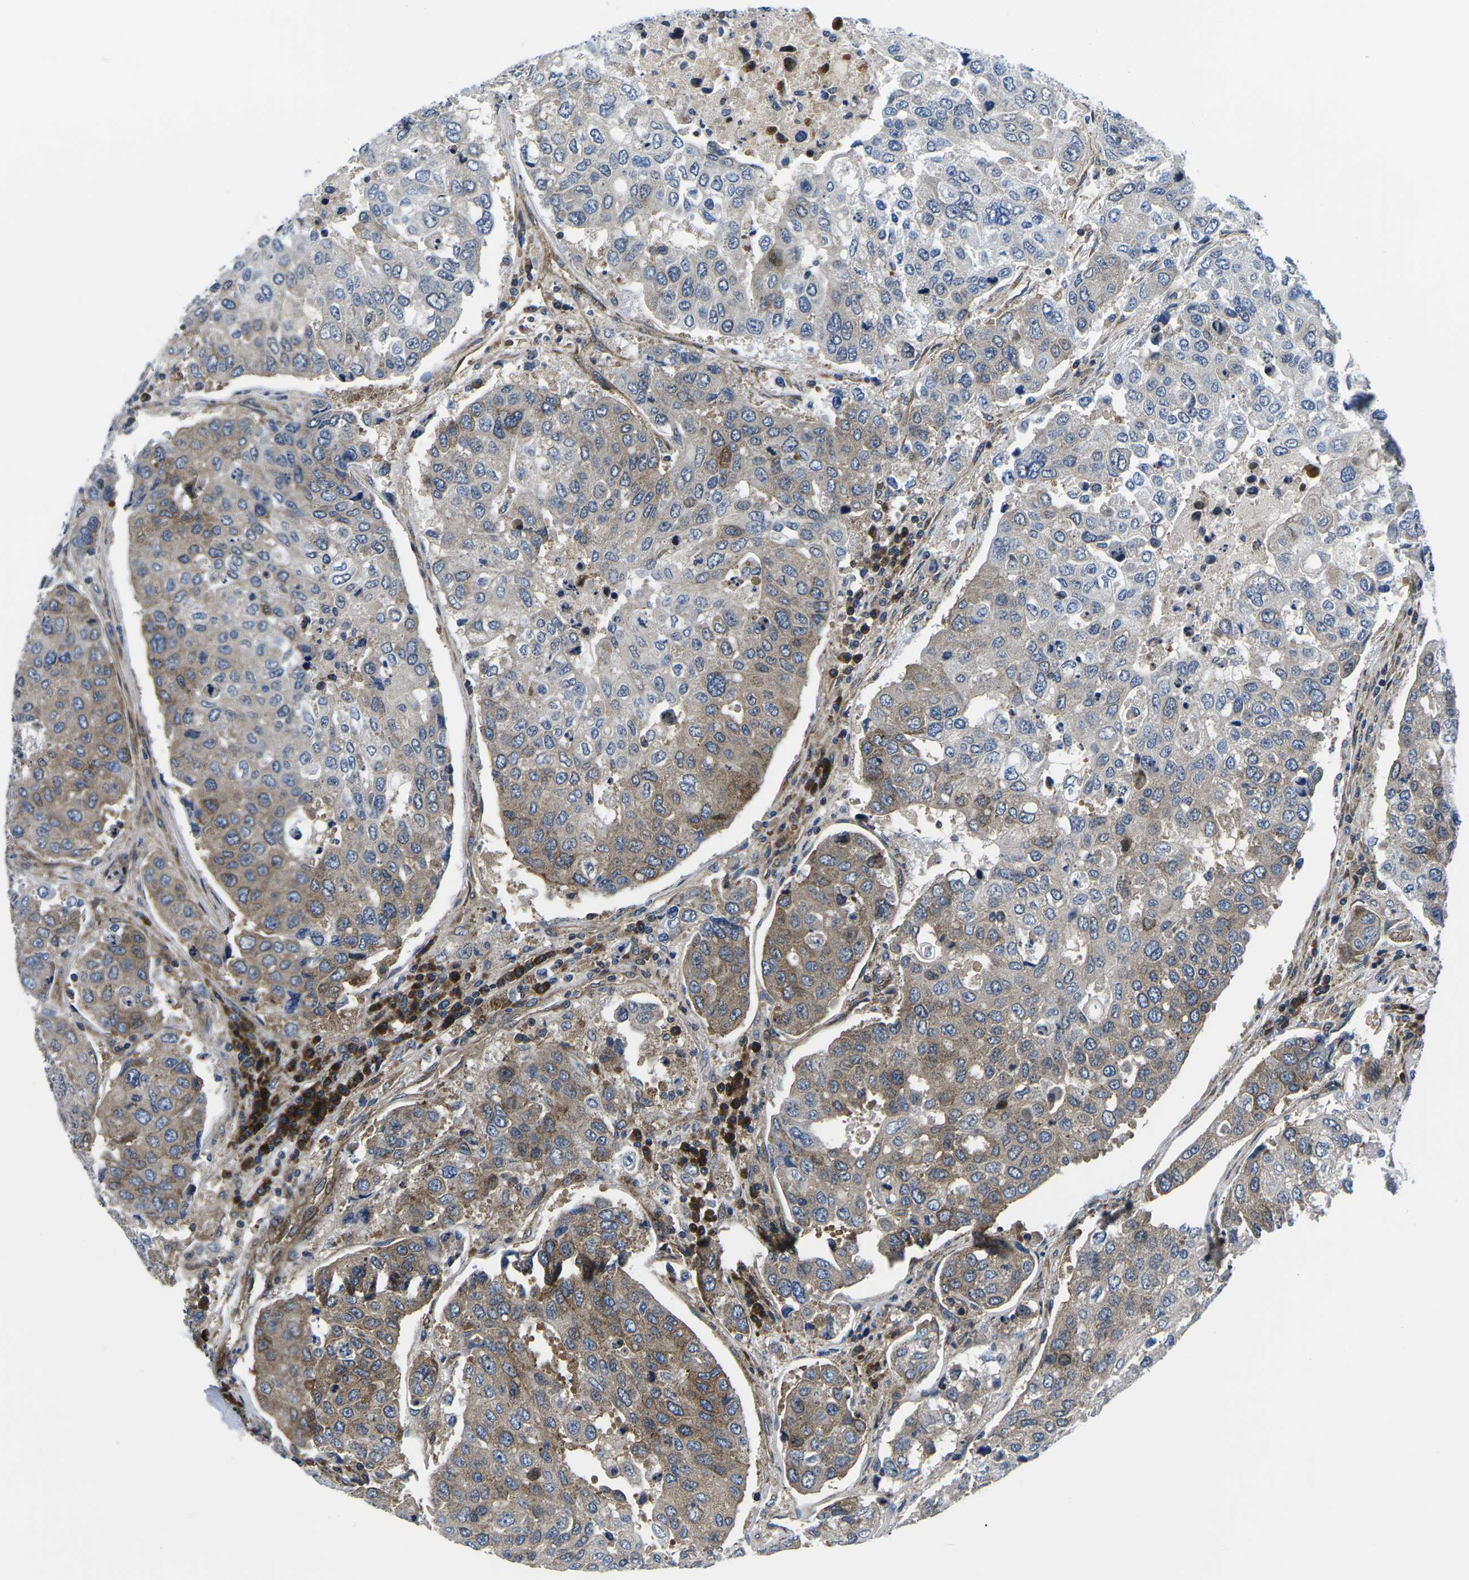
{"staining": {"intensity": "moderate", "quantity": "25%-75%", "location": "cytoplasmic/membranous"}, "tissue": "urothelial cancer", "cell_type": "Tumor cells", "image_type": "cancer", "snomed": [{"axis": "morphology", "description": "Urothelial carcinoma, High grade"}, {"axis": "topography", "description": "Lymph node"}, {"axis": "topography", "description": "Urinary bladder"}], "caption": "Moderate cytoplasmic/membranous protein positivity is present in approximately 25%-75% of tumor cells in urothelial cancer.", "gene": "EIF4E", "patient": {"sex": "male", "age": 51}}